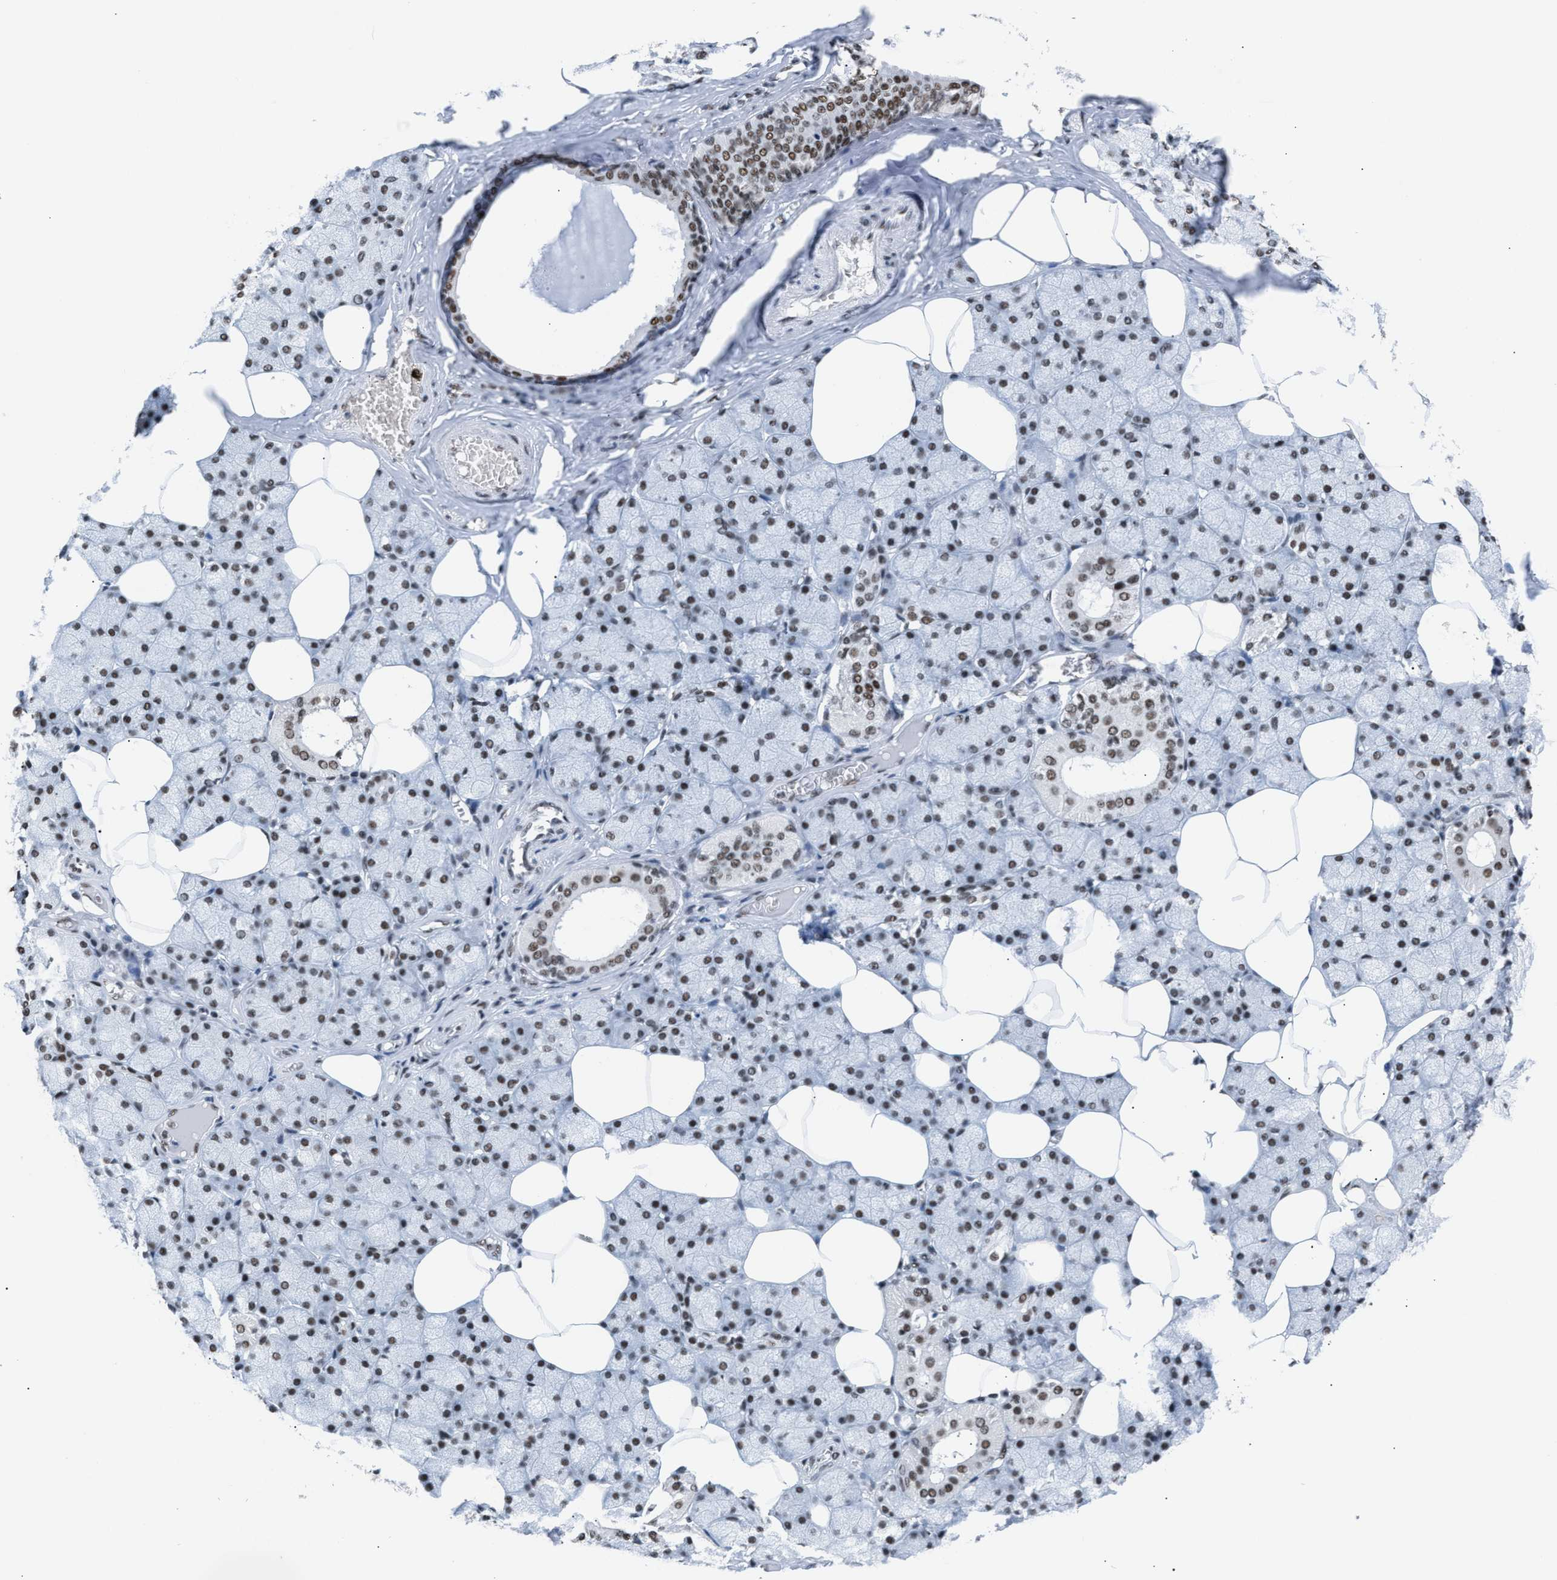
{"staining": {"intensity": "moderate", "quantity": ">75%", "location": "nuclear"}, "tissue": "salivary gland", "cell_type": "Glandular cells", "image_type": "normal", "snomed": [{"axis": "morphology", "description": "Normal tissue, NOS"}, {"axis": "topography", "description": "Salivary gland"}], "caption": "Normal salivary gland reveals moderate nuclear staining in approximately >75% of glandular cells Using DAB (3,3'-diaminobenzidine) (brown) and hematoxylin (blue) stains, captured at high magnification using brightfield microscopy..", "gene": "CCAR2", "patient": {"sex": "male", "age": 62}}